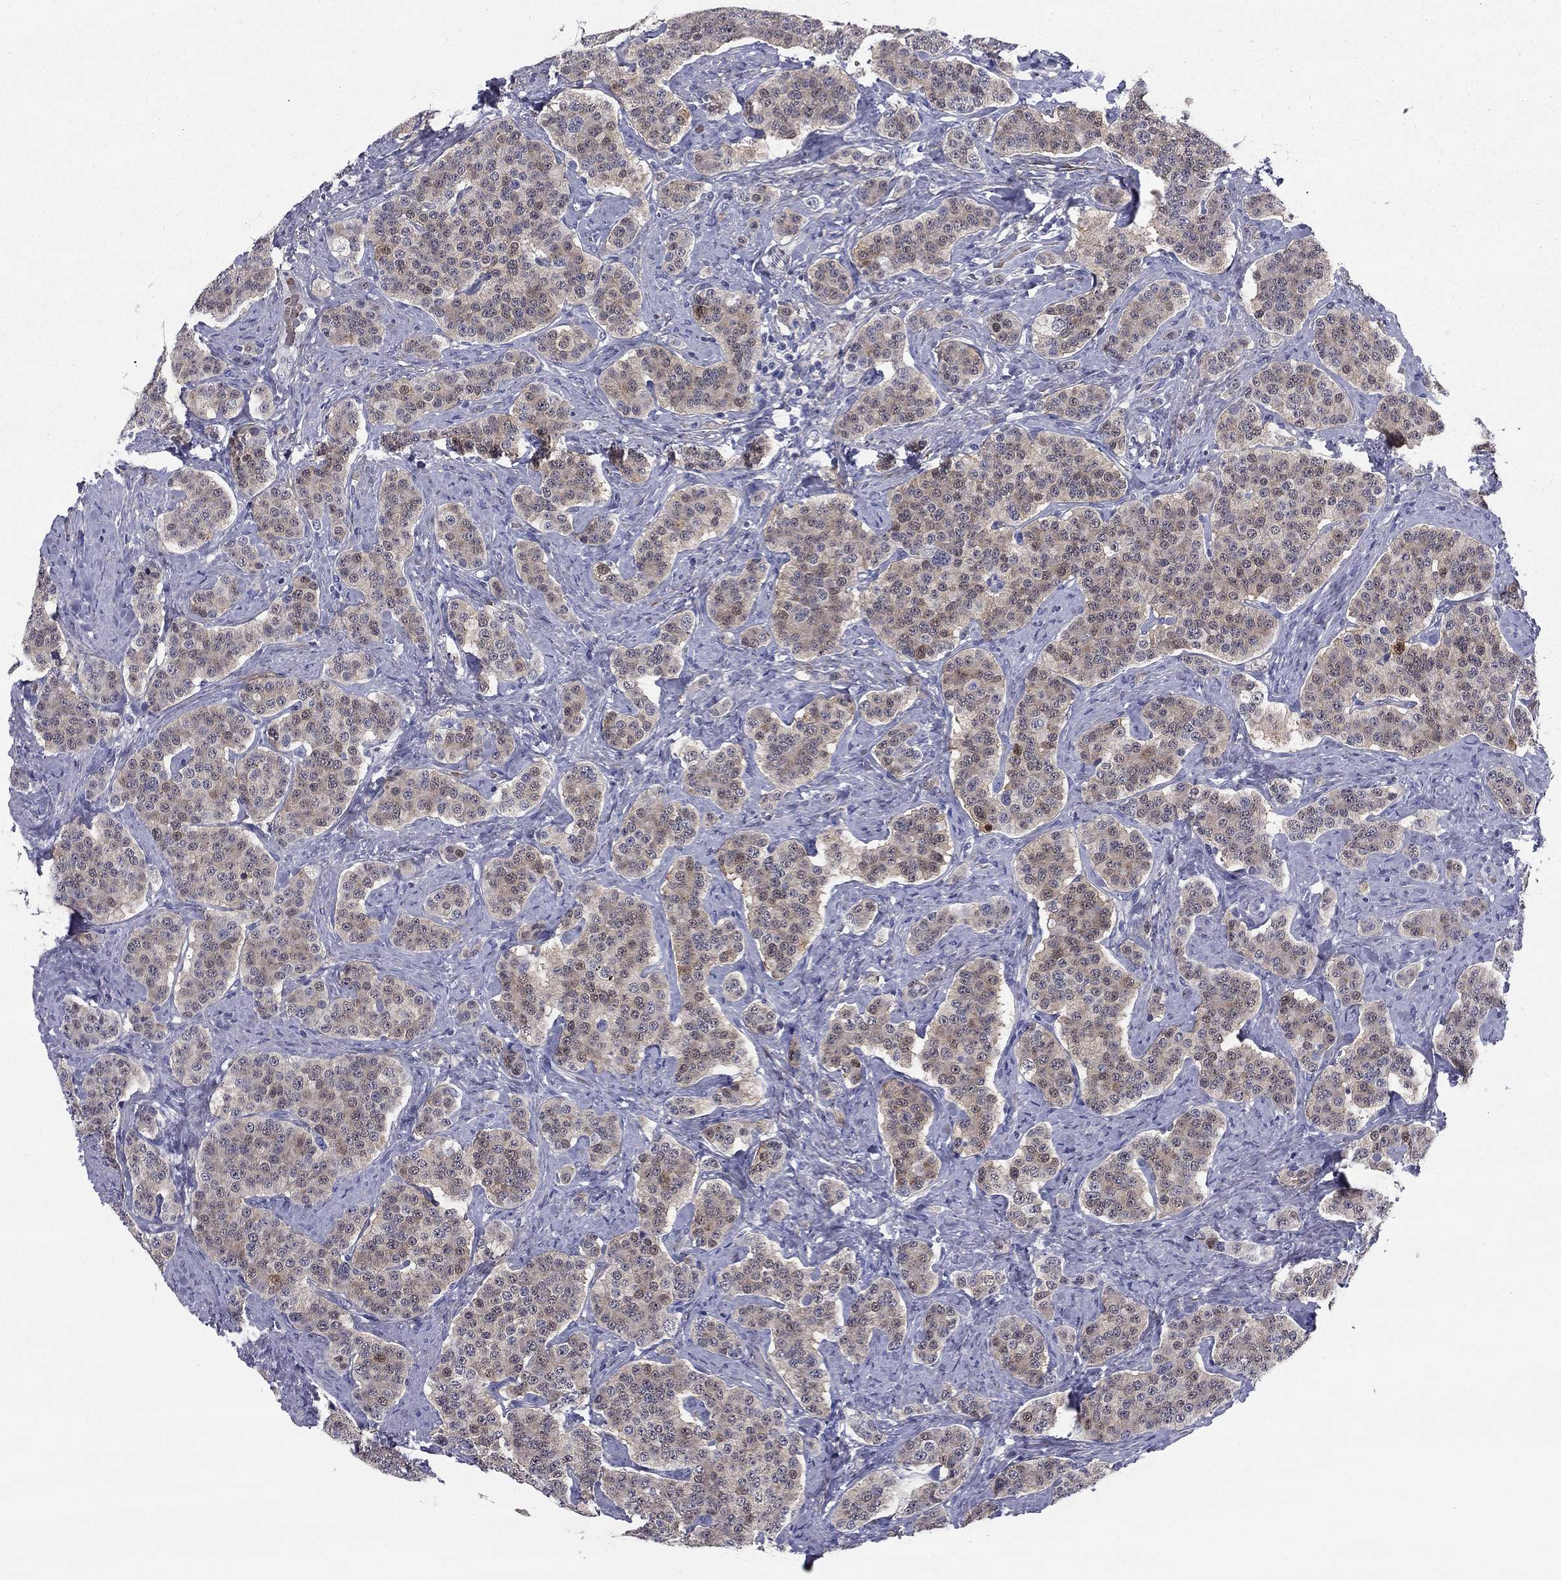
{"staining": {"intensity": "weak", "quantity": "<25%", "location": "nuclear"}, "tissue": "carcinoid", "cell_type": "Tumor cells", "image_type": "cancer", "snomed": [{"axis": "morphology", "description": "Carcinoid, malignant, NOS"}, {"axis": "topography", "description": "Small intestine"}], "caption": "Immunohistochemistry photomicrograph of malignant carcinoid stained for a protein (brown), which shows no staining in tumor cells.", "gene": "REXO5", "patient": {"sex": "female", "age": 58}}